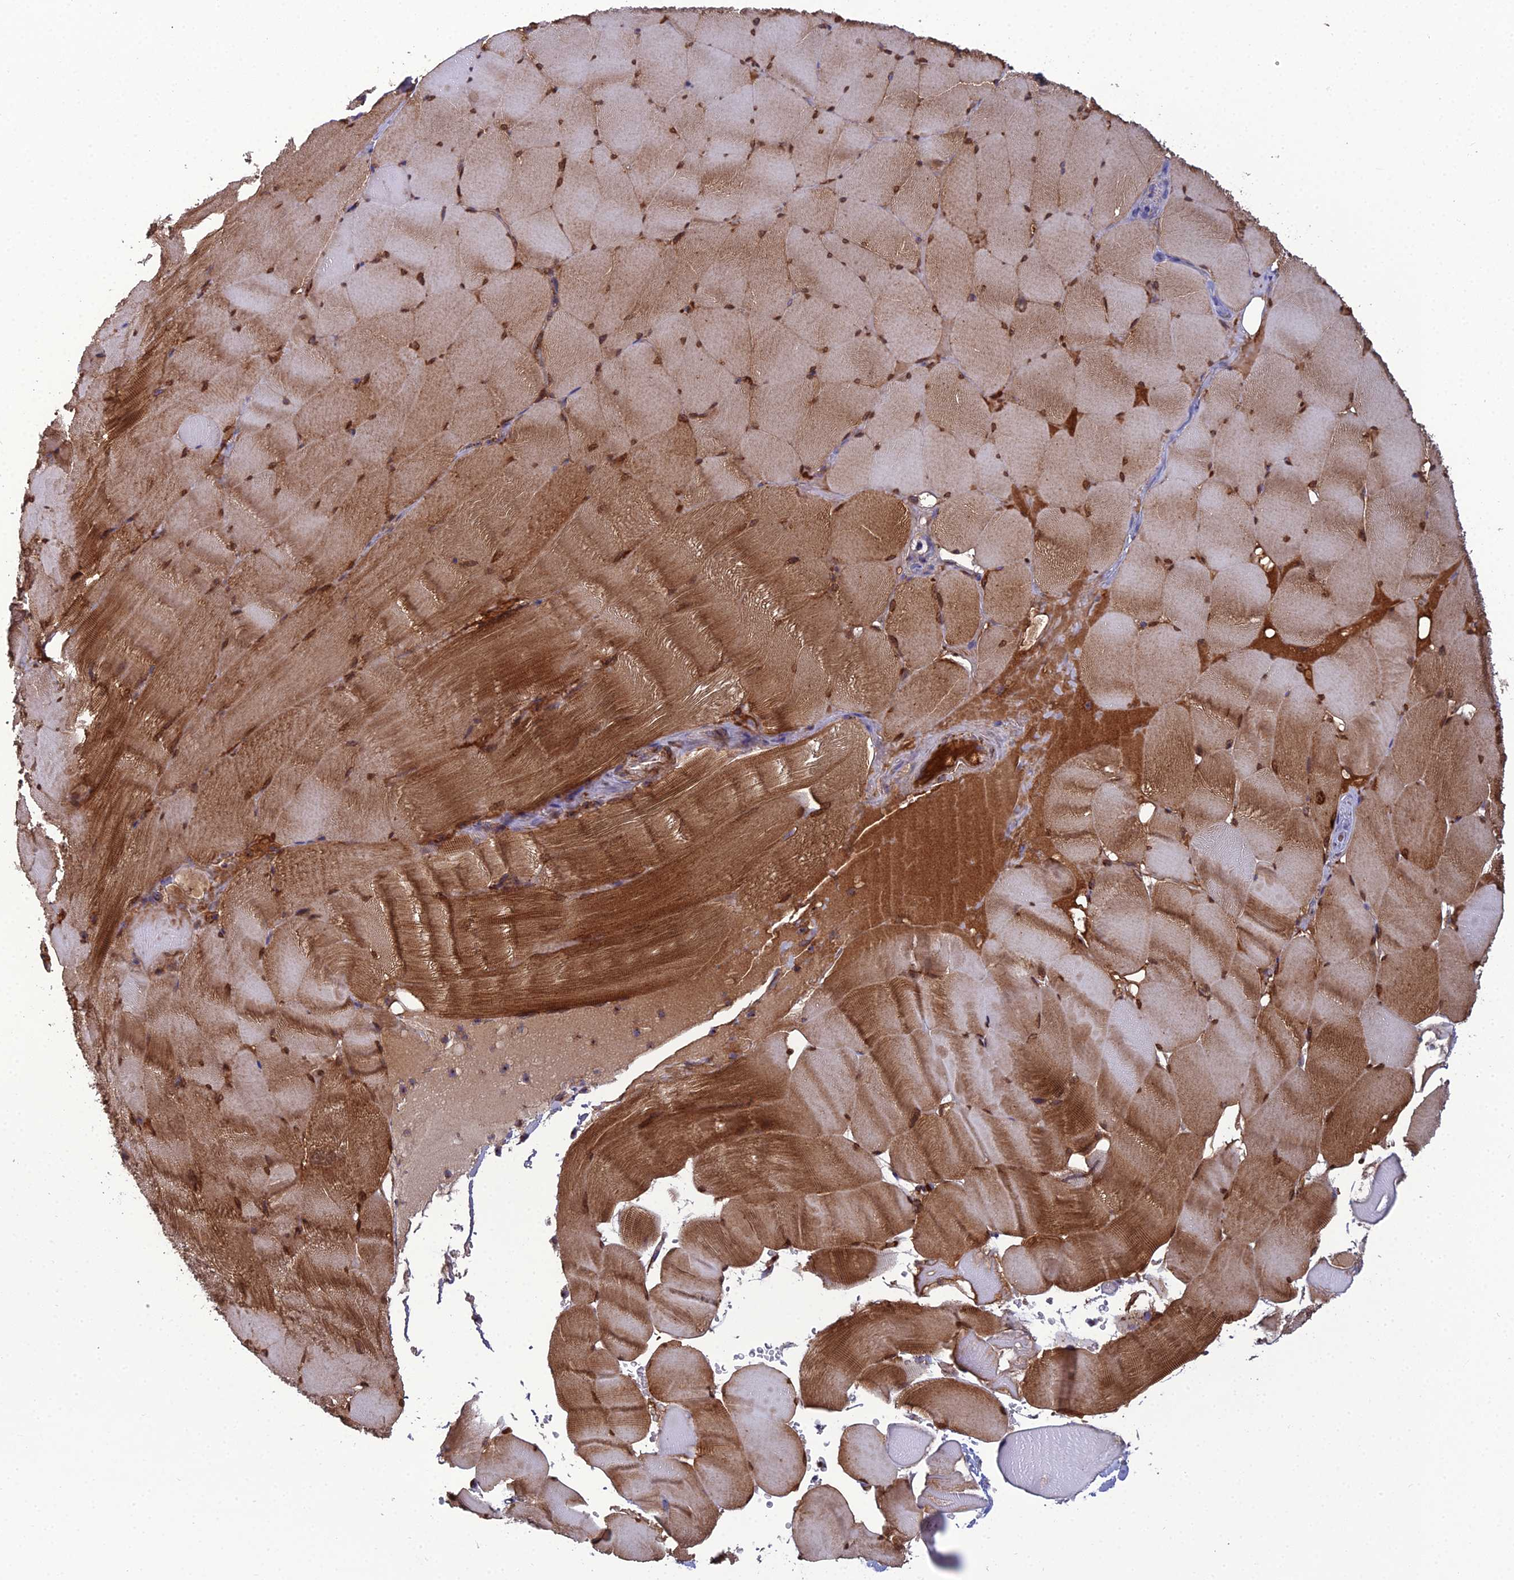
{"staining": {"intensity": "moderate", "quantity": ">75%", "location": "cytoplasmic/membranous,nuclear"}, "tissue": "skeletal muscle", "cell_type": "Myocytes", "image_type": "normal", "snomed": [{"axis": "morphology", "description": "Normal tissue, NOS"}, {"axis": "topography", "description": "Skeletal muscle"}], "caption": "Immunohistochemical staining of benign human skeletal muscle demonstrates >75% levels of moderate cytoplasmic/membranous,nuclear protein positivity in approximately >75% of myocytes.", "gene": "LNPEP", "patient": {"sex": "male", "age": 62}}